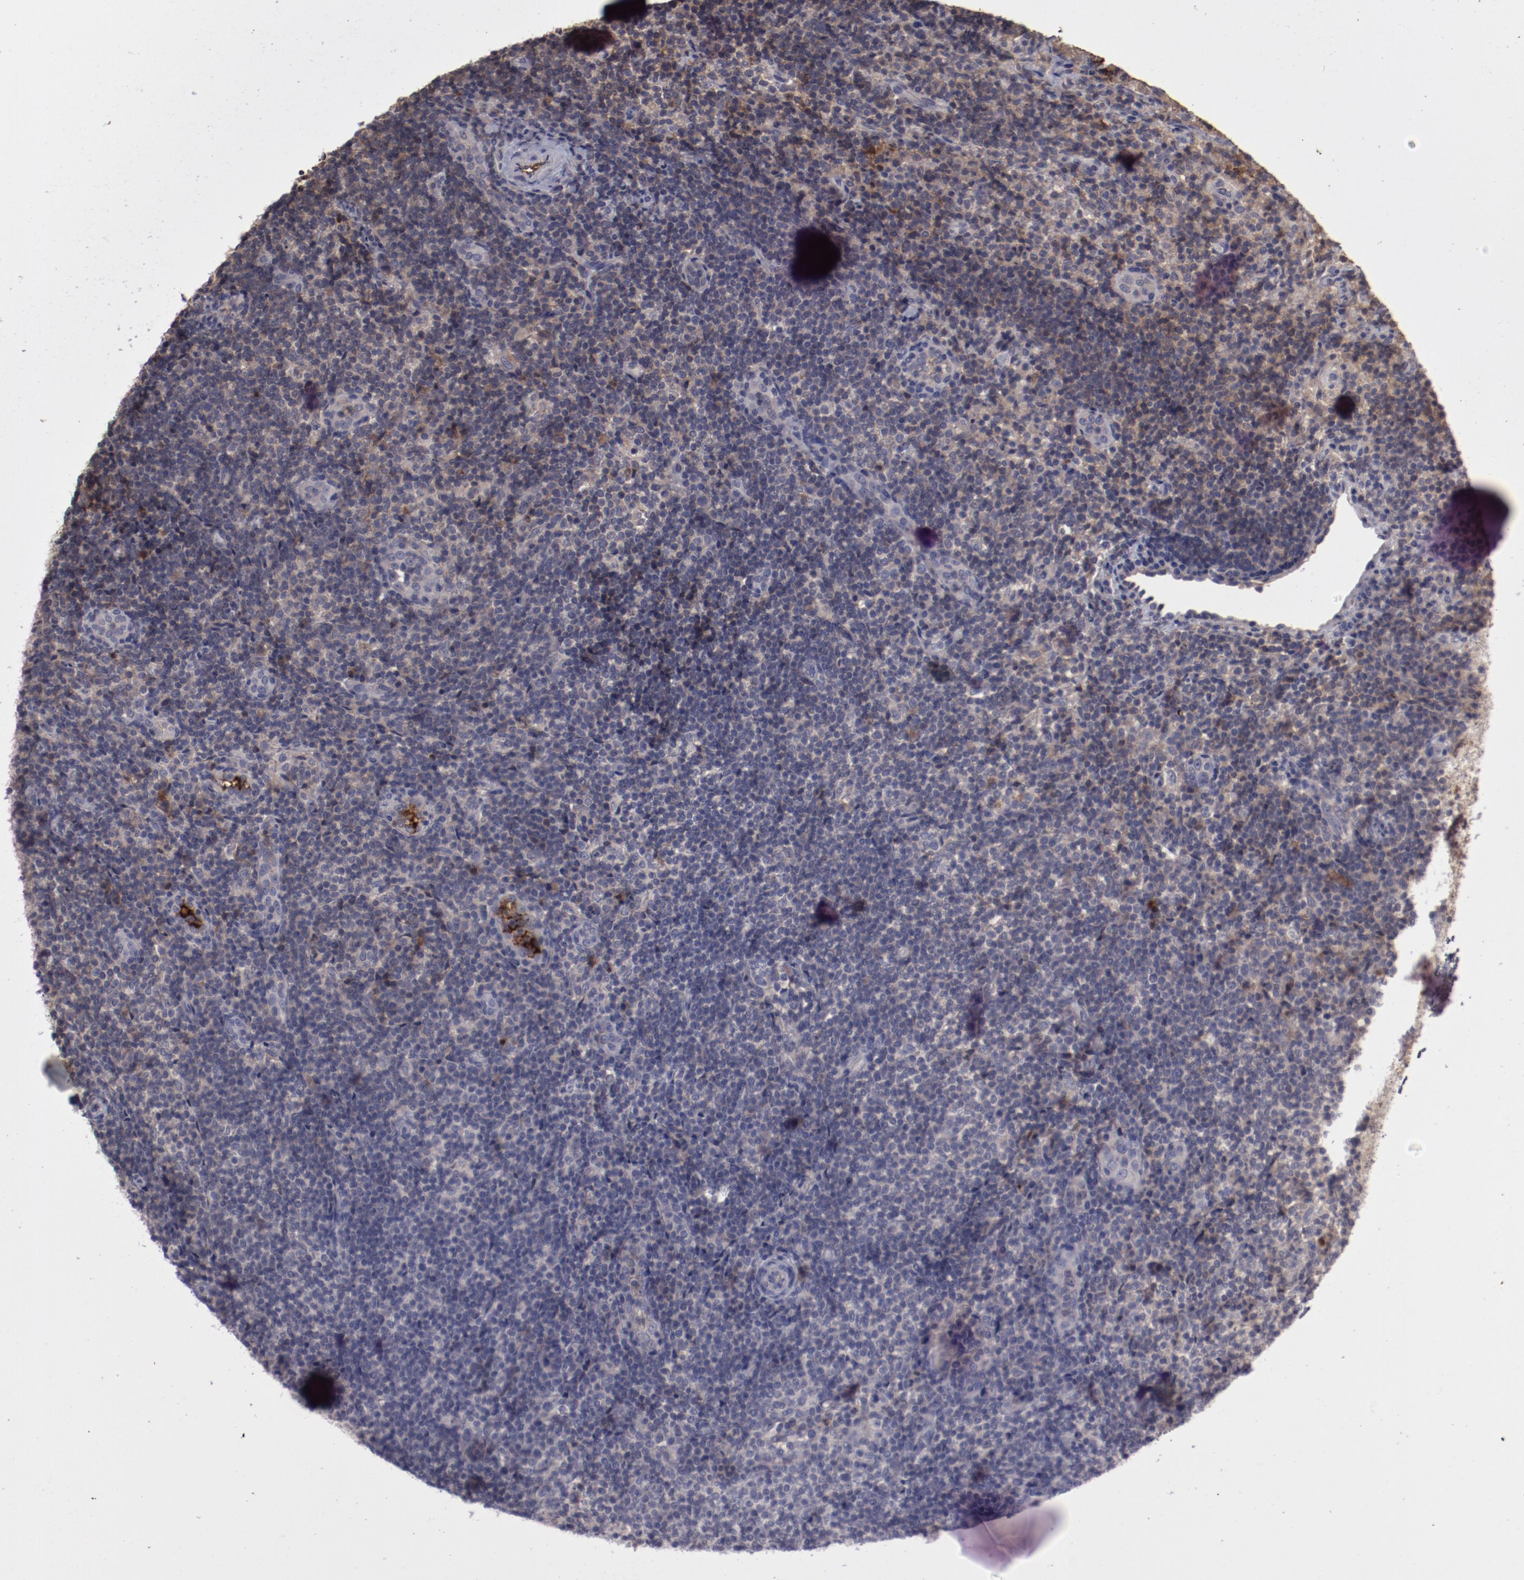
{"staining": {"intensity": "weak", "quantity": "<25%", "location": "cytoplasmic/membranous"}, "tissue": "lymphoma", "cell_type": "Tumor cells", "image_type": "cancer", "snomed": [{"axis": "morphology", "description": "Malignant lymphoma, non-Hodgkin's type, Low grade"}, {"axis": "topography", "description": "Lymph node"}], "caption": "IHC of human lymphoma reveals no positivity in tumor cells.", "gene": "CP", "patient": {"sex": "female", "age": 76}}